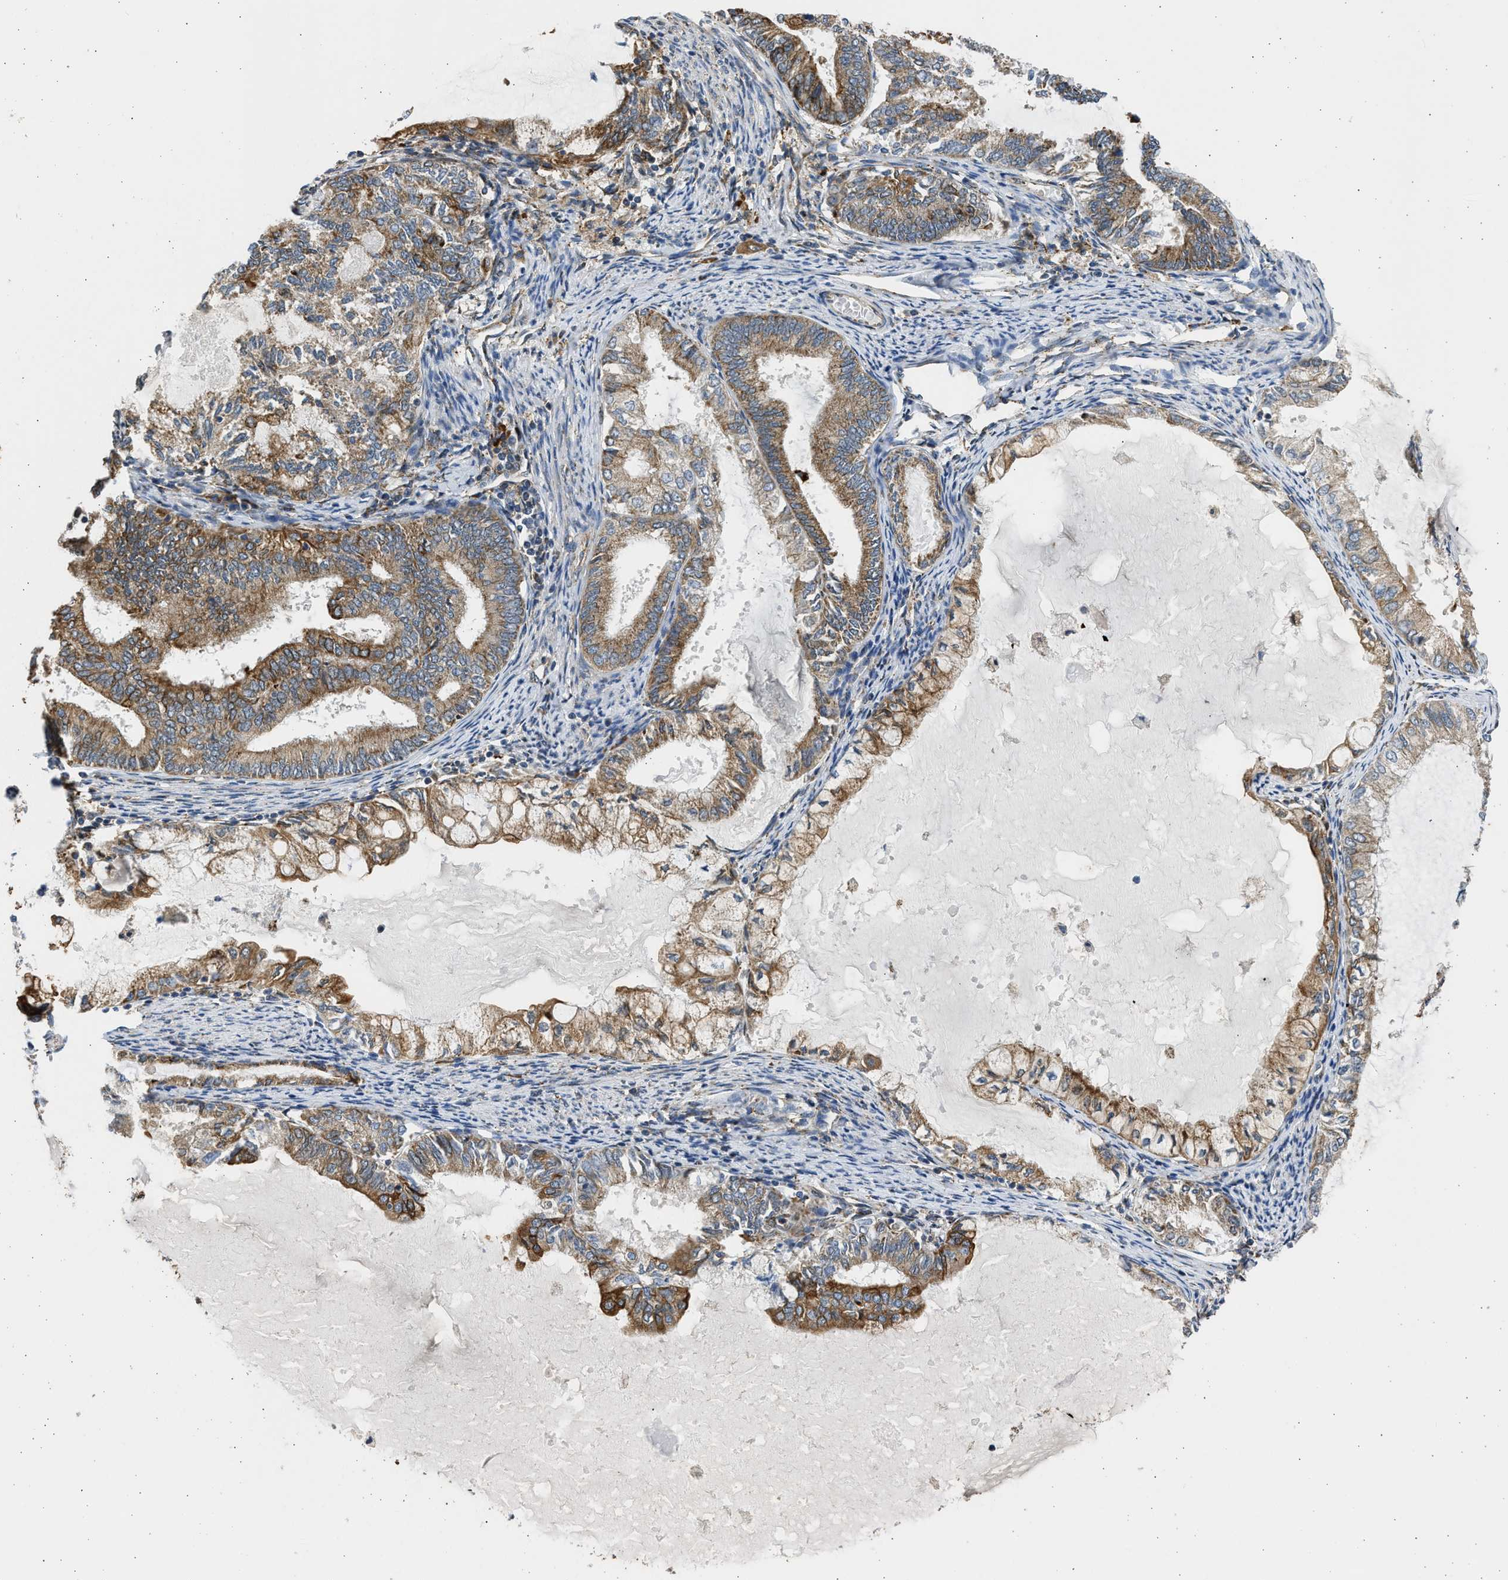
{"staining": {"intensity": "moderate", "quantity": "25%-75%", "location": "cytoplasmic/membranous"}, "tissue": "endometrial cancer", "cell_type": "Tumor cells", "image_type": "cancer", "snomed": [{"axis": "morphology", "description": "Adenocarcinoma, NOS"}, {"axis": "topography", "description": "Endometrium"}], "caption": "Immunohistochemical staining of human adenocarcinoma (endometrial) exhibits medium levels of moderate cytoplasmic/membranous positivity in approximately 25%-75% of tumor cells.", "gene": "PLD2", "patient": {"sex": "female", "age": 86}}